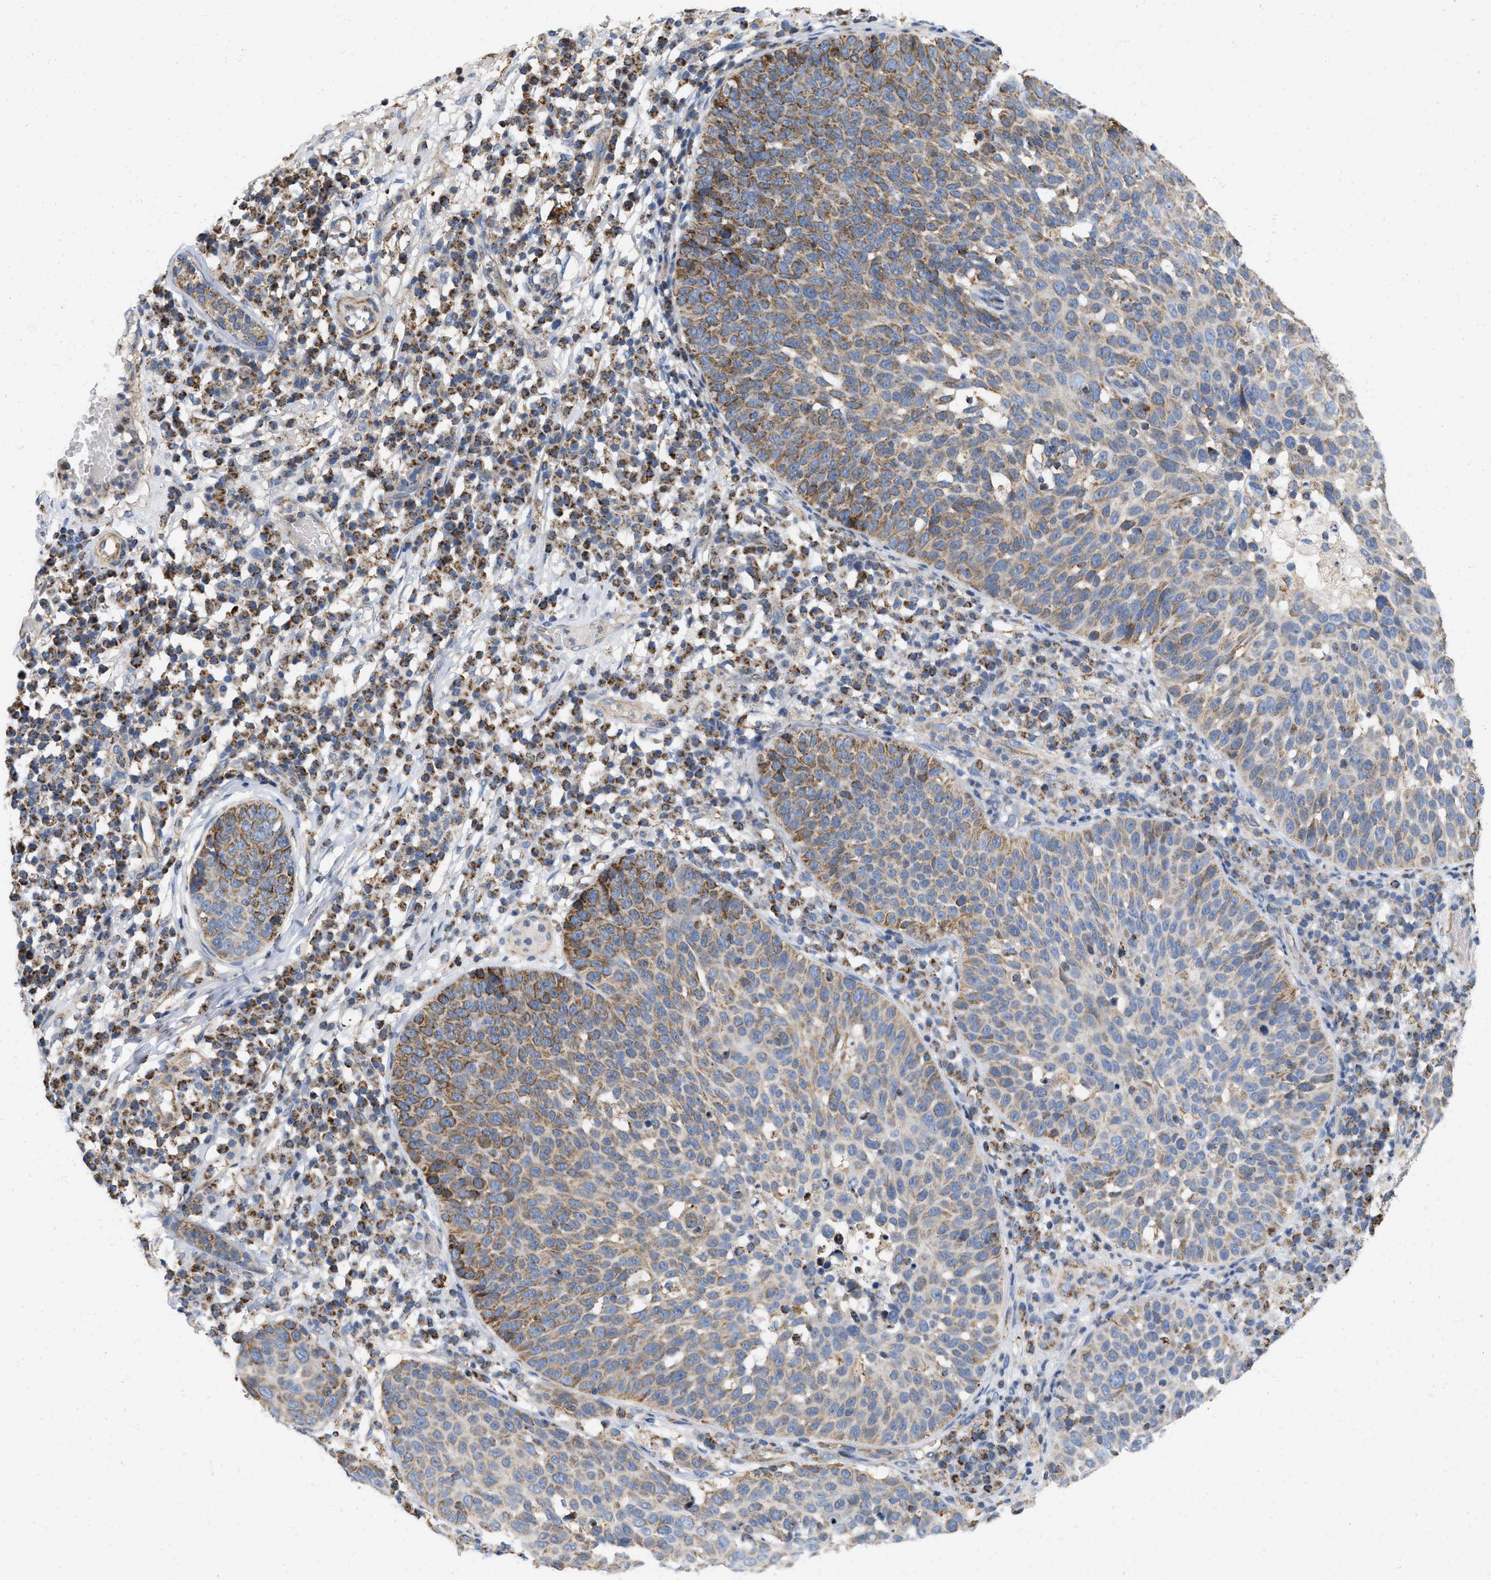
{"staining": {"intensity": "moderate", "quantity": "25%-75%", "location": "cytoplasmic/membranous"}, "tissue": "skin cancer", "cell_type": "Tumor cells", "image_type": "cancer", "snomed": [{"axis": "morphology", "description": "Squamous cell carcinoma in situ, NOS"}, {"axis": "morphology", "description": "Squamous cell carcinoma, NOS"}, {"axis": "topography", "description": "Skin"}], "caption": "Skin cancer (squamous cell carcinoma) stained with immunohistochemistry demonstrates moderate cytoplasmic/membranous staining in about 25%-75% of tumor cells.", "gene": "GRB10", "patient": {"sex": "male", "age": 93}}